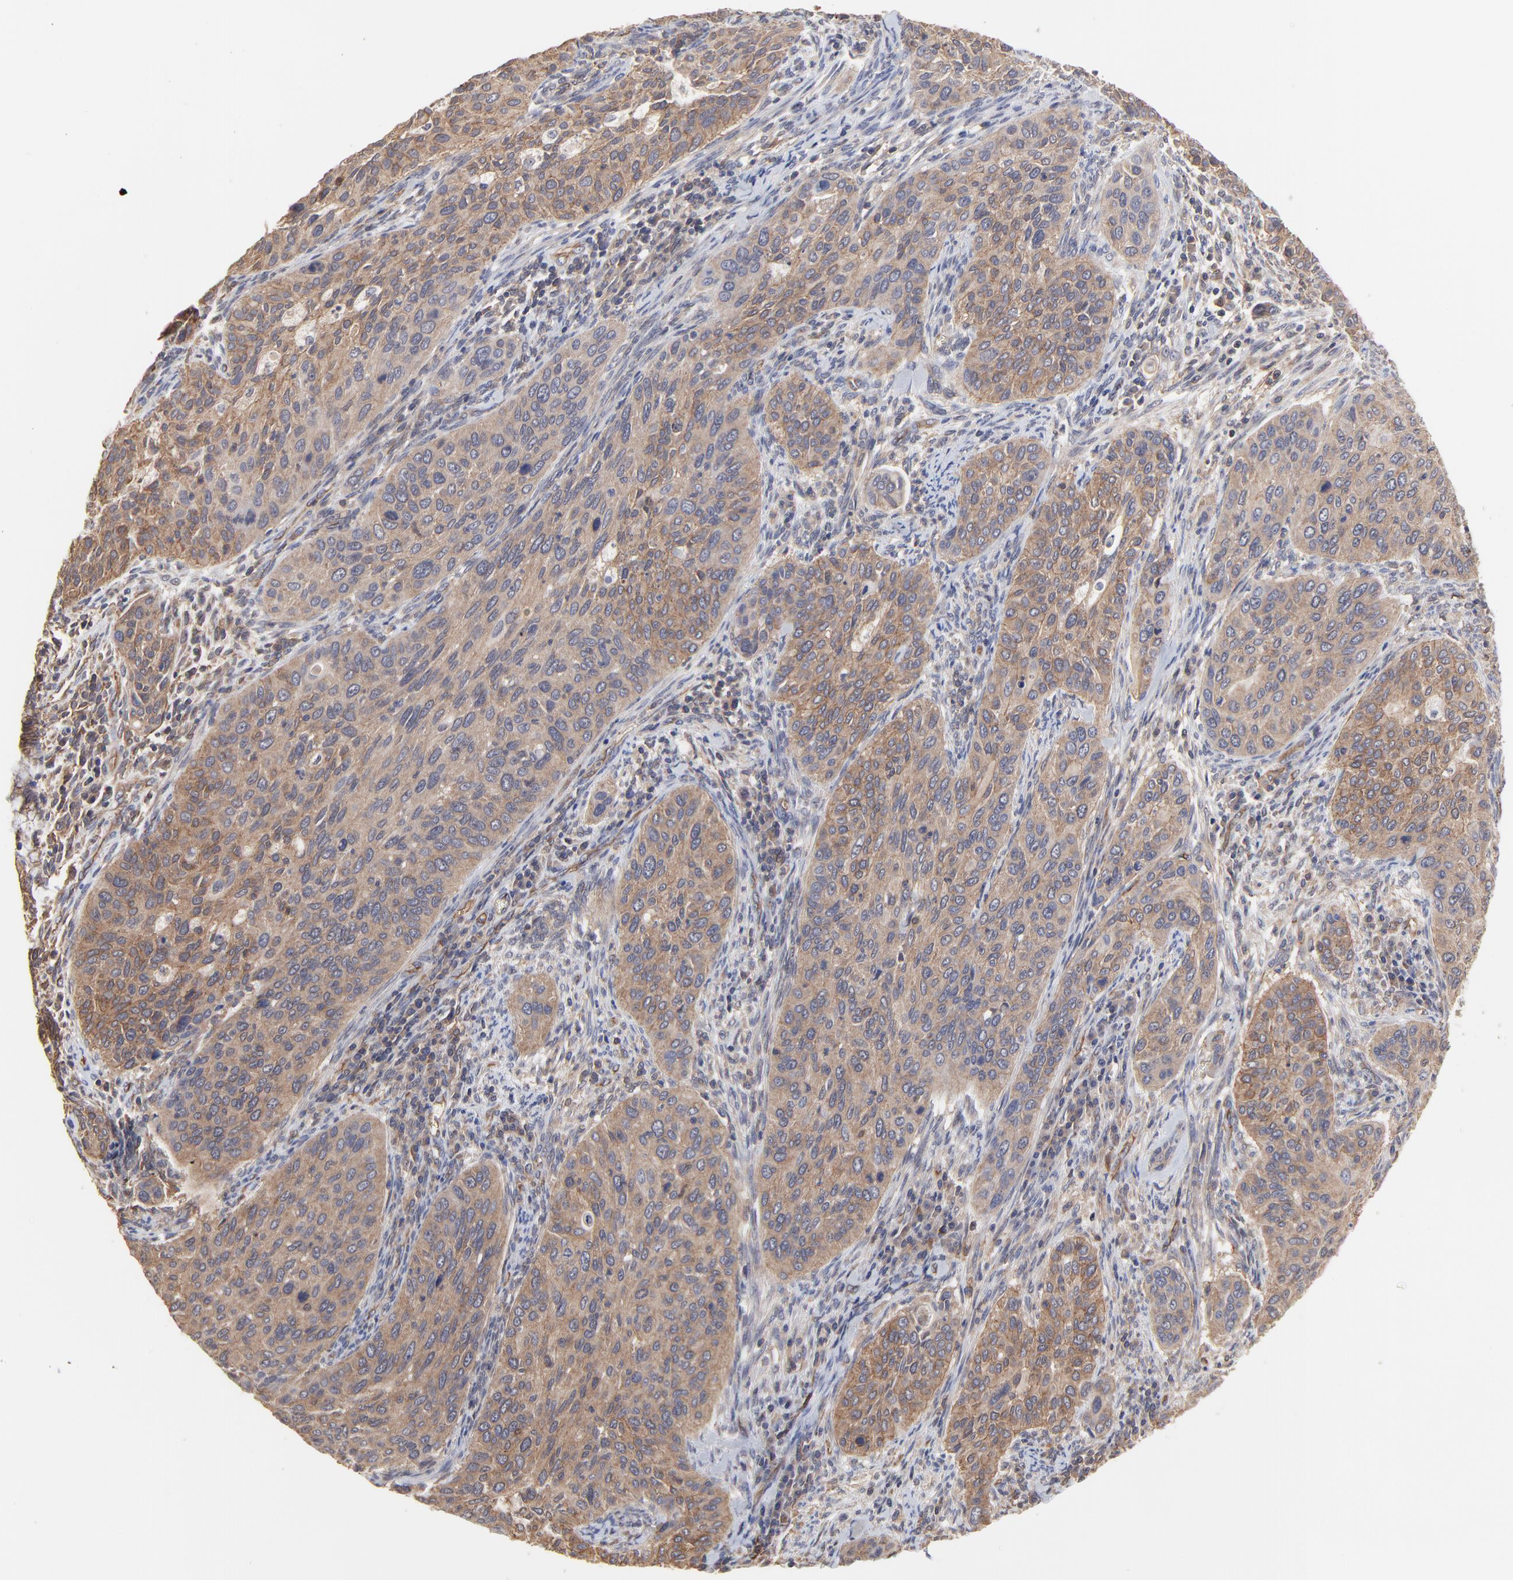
{"staining": {"intensity": "moderate", "quantity": ">75%", "location": "cytoplasmic/membranous"}, "tissue": "cervical cancer", "cell_type": "Tumor cells", "image_type": "cancer", "snomed": [{"axis": "morphology", "description": "Squamous cell carcinoma, NOS"}, {"axis": "topography", "description": "Cervix"}], "caption": "The histopathology image exhibits immunohistochemical staining of cervical cancer (squamous cell carcinoma). There is moderate cytoplasmic/membranous positivity is identified in approximately >75% of tumor cells.", "gene": "ARMT1", "patient": {"sex": "female", "age": 57}}